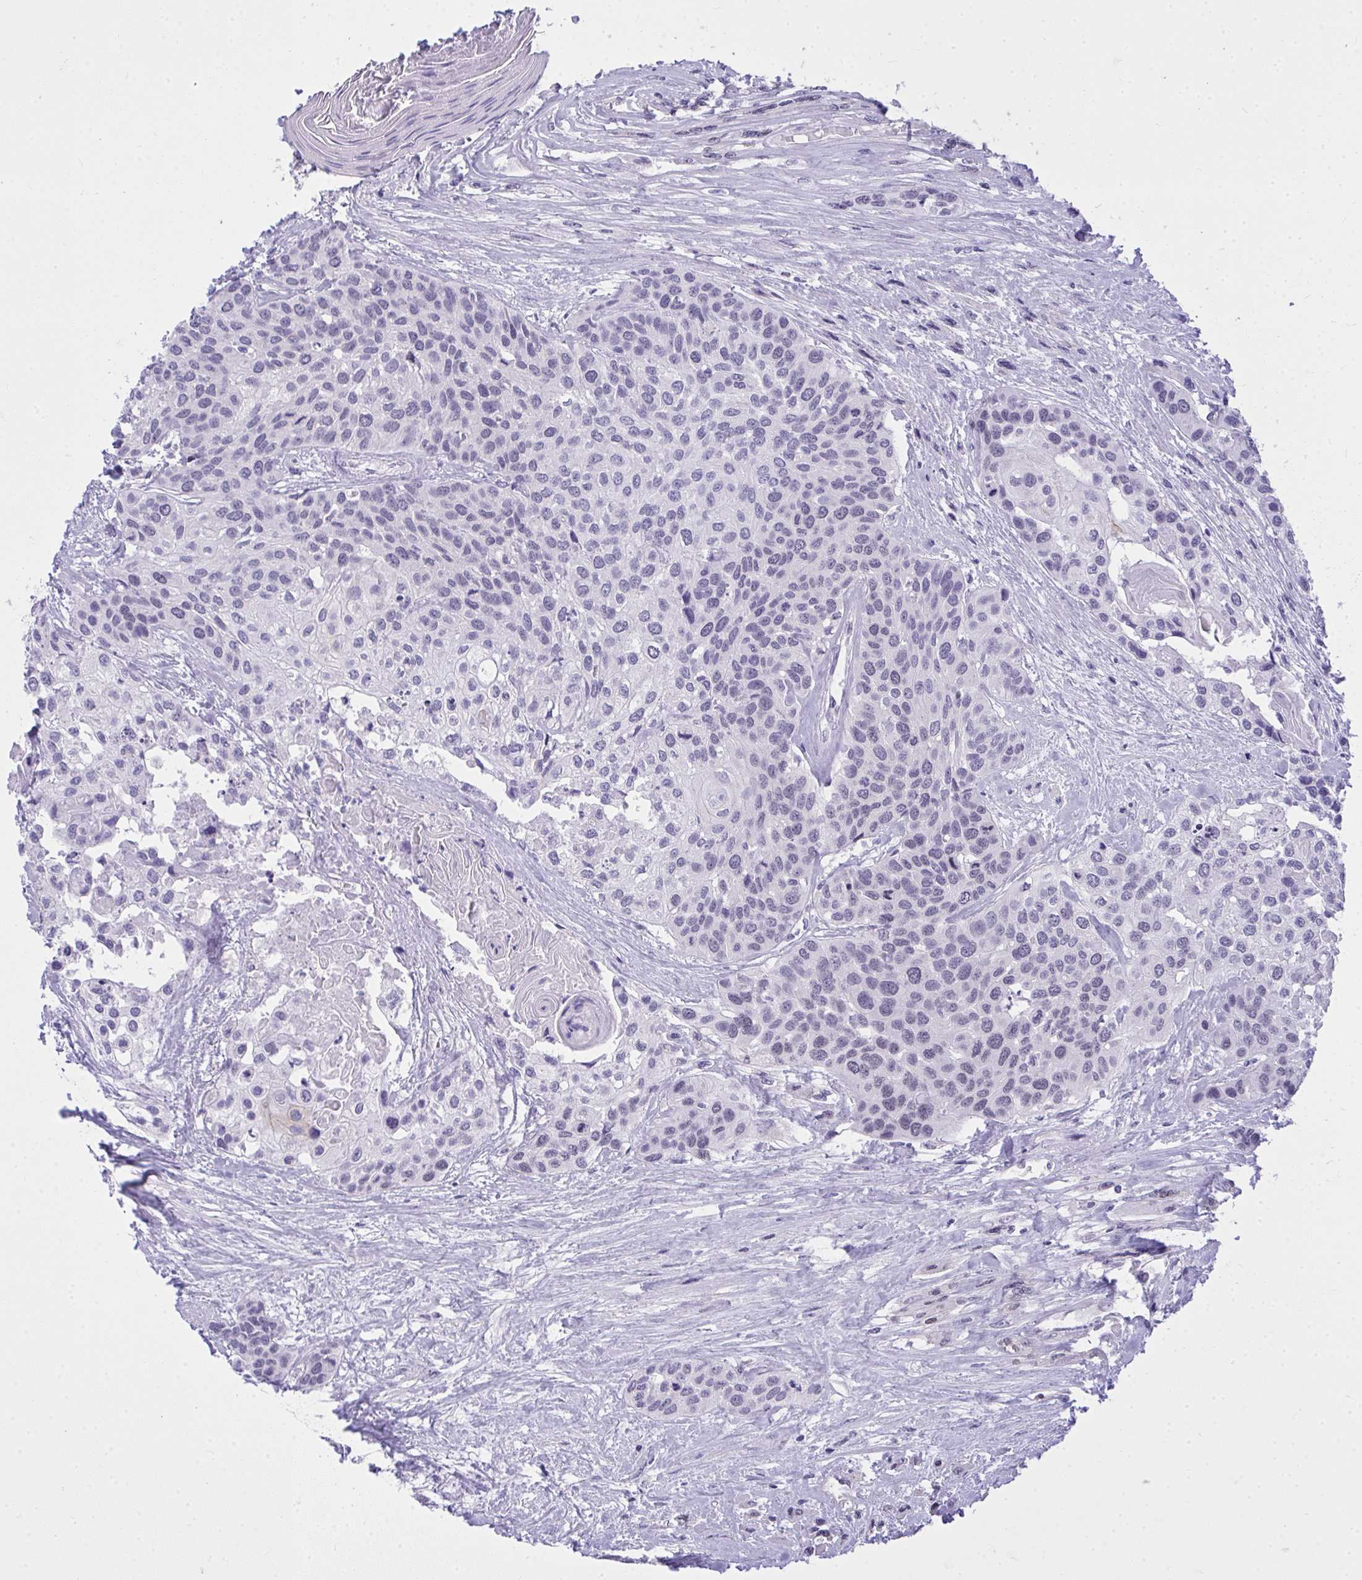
{"staining": {"intensity": "negative", "quantity": "none", "location": "none"}, "tissue": "head and neck cancer", "cell_type": "Tumor cells", "image_type": "cancer", "snomed": [{"axis": "morphology", "description": "Squamous cell carcinoma, NOS"}, {"axis": "topography", "description": "Head-Neck"}], "caption": "Immunohistochemical staining of human head and neck cancer (squamous cell carcinoma) displays no significant staining in tumor cells.", "gene": "TEAD4", "patient": {"sex": "female", "age": 50}}